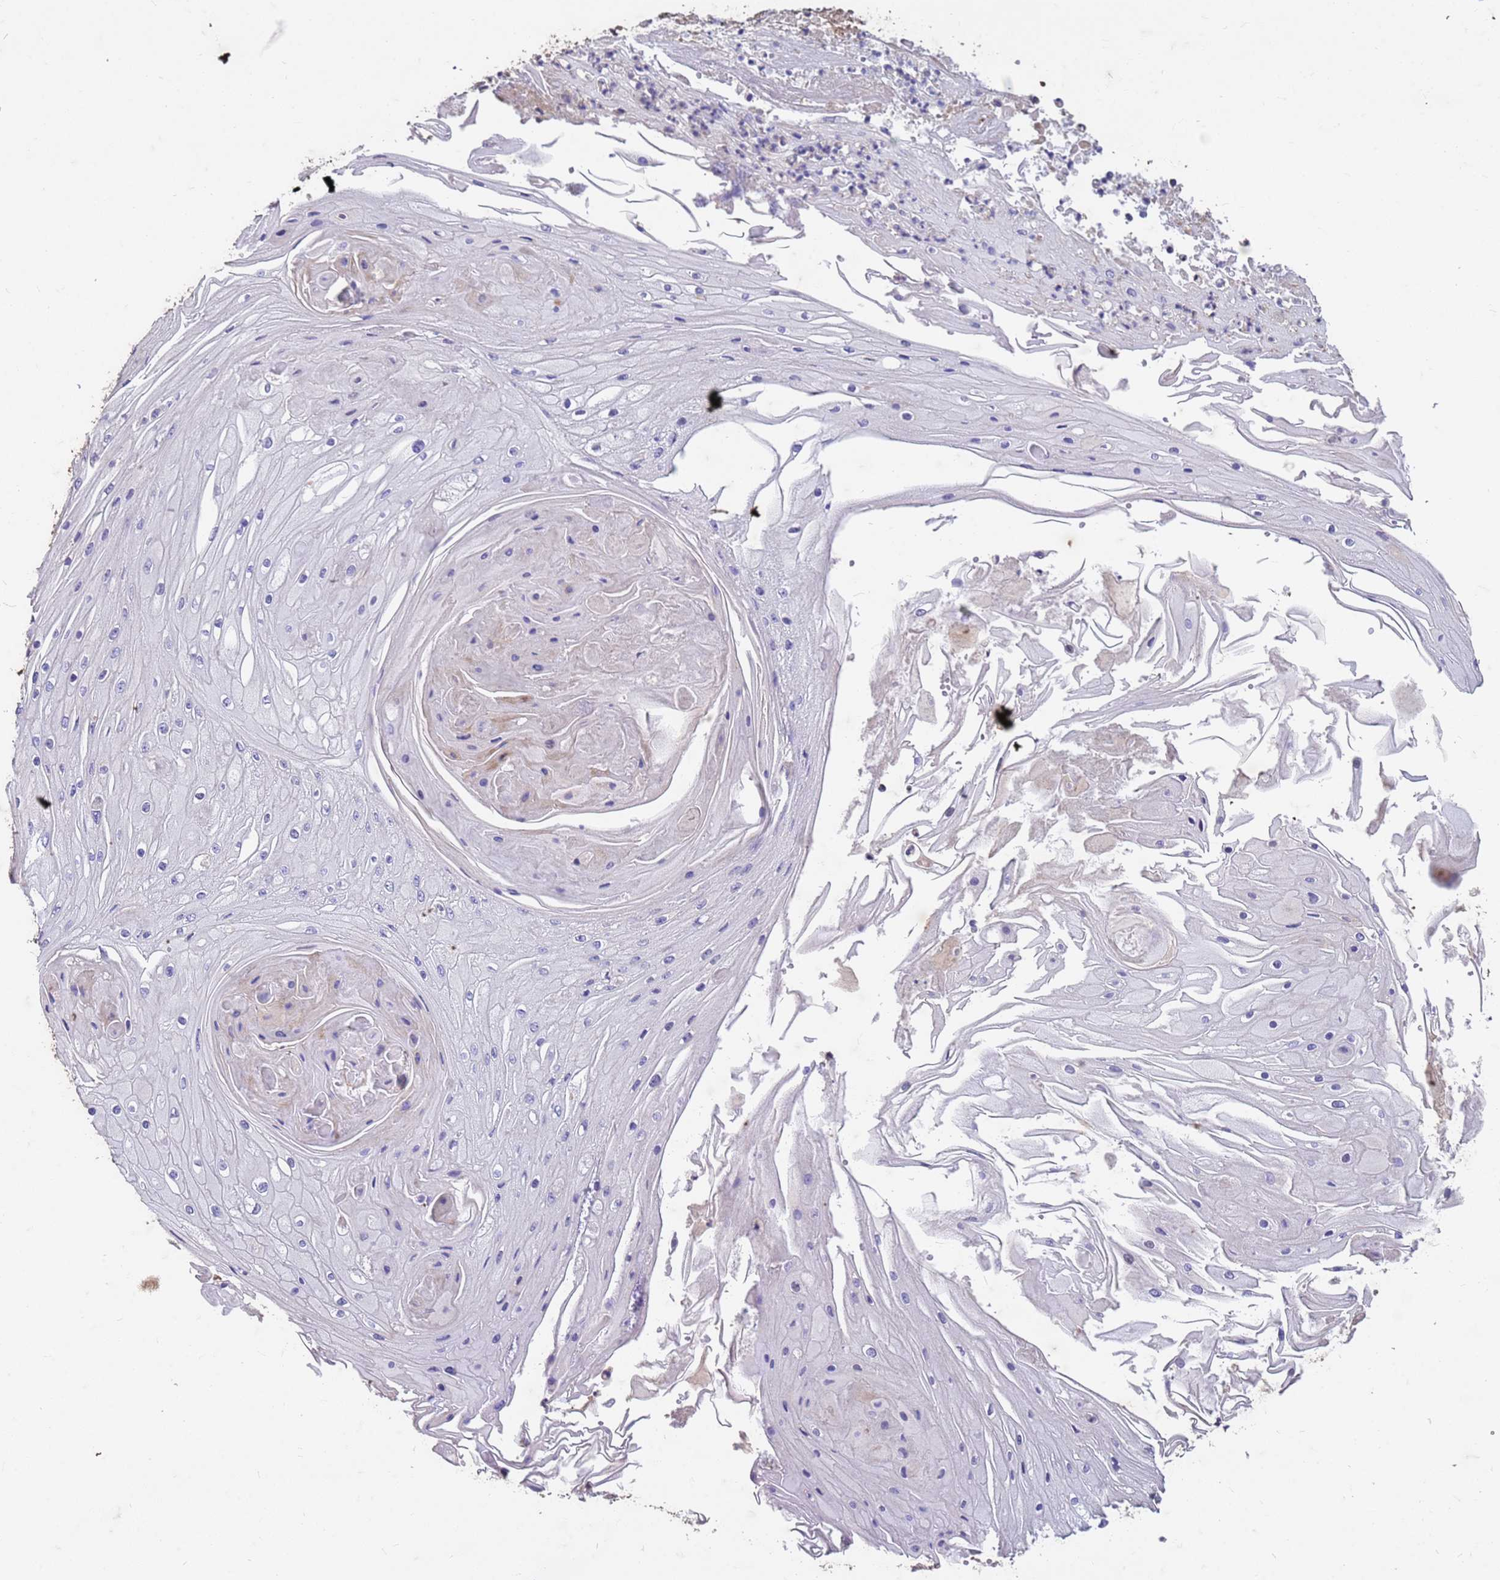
{"staining": {"intensity": "negative", "quantity": "none", "location": "none"}, "tissue": "skin cancer", "cell_type": "Tumor cells", "image_type": "cancer", "snomed": [{"axis": "morphology", "description": "Squamous cell carcinoma, NOS"}, {"axis": "topography", "description": "Skin"}], "caption": "Histopathology image shows no significant protein staining in tumor cells of skin cancer (squamous cell carcinoma).", "gene": "SLC25A15", "patient": {"sex": "male", "age": 70}}